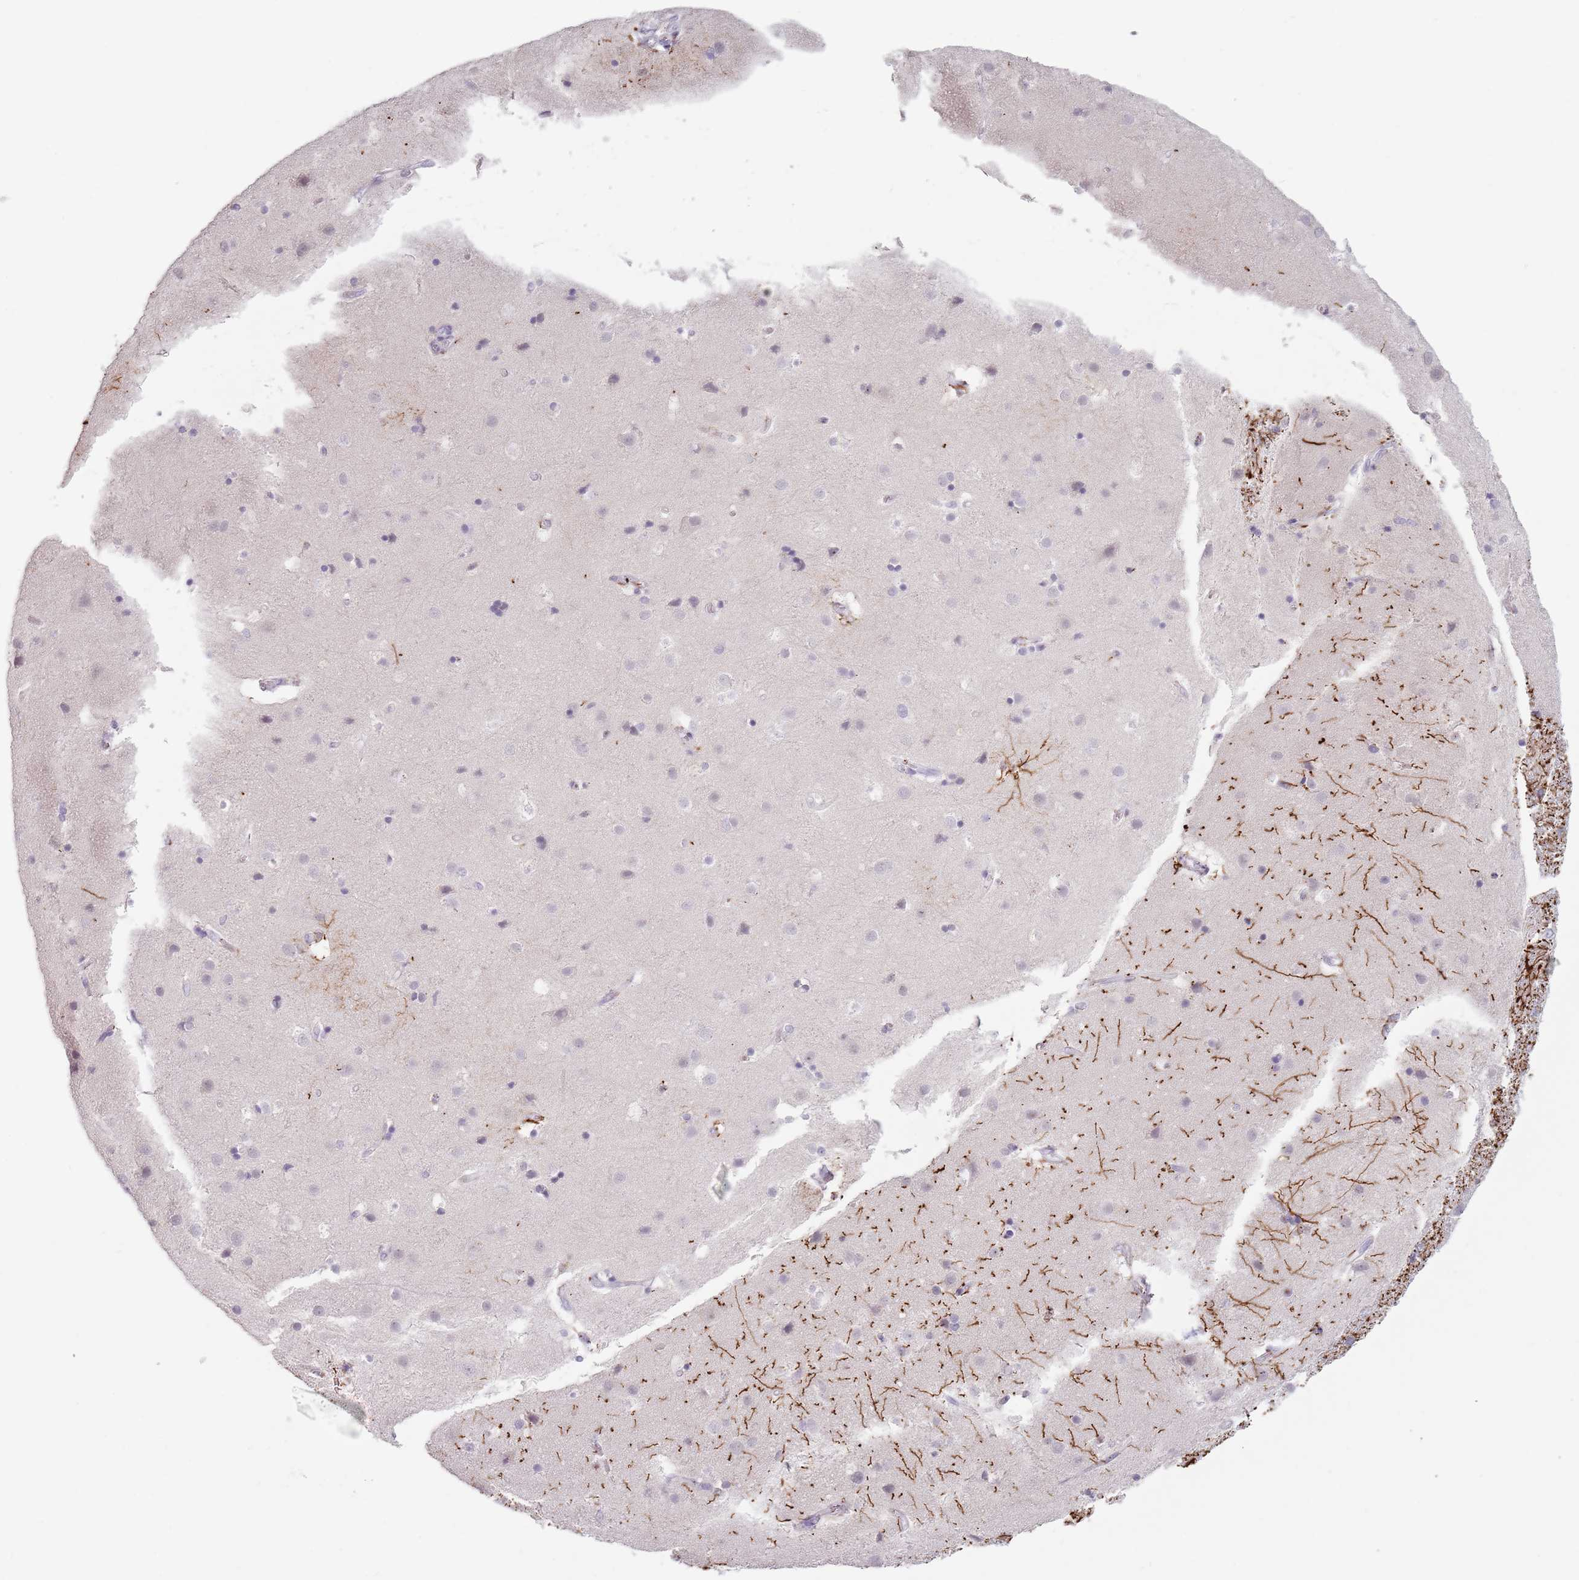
{"staining": {"intensity": "negative", "quantity": "none", "location": "none"}, "tissue": "cerebral cortex", "cell_type": "Endothelial cells", "image_type": "normal", "snomed": [{"axis": "morphology", "description": "Normal tissue, NOS"}, {"axis": "topography", "description": "Cerebral cortex"}], "caption": "The photomicrograph reveals no staining of endothelial cells in benign cerebral cortex.", "gene": "CEP19", "patient": {"sex": "male", "age": 54}}